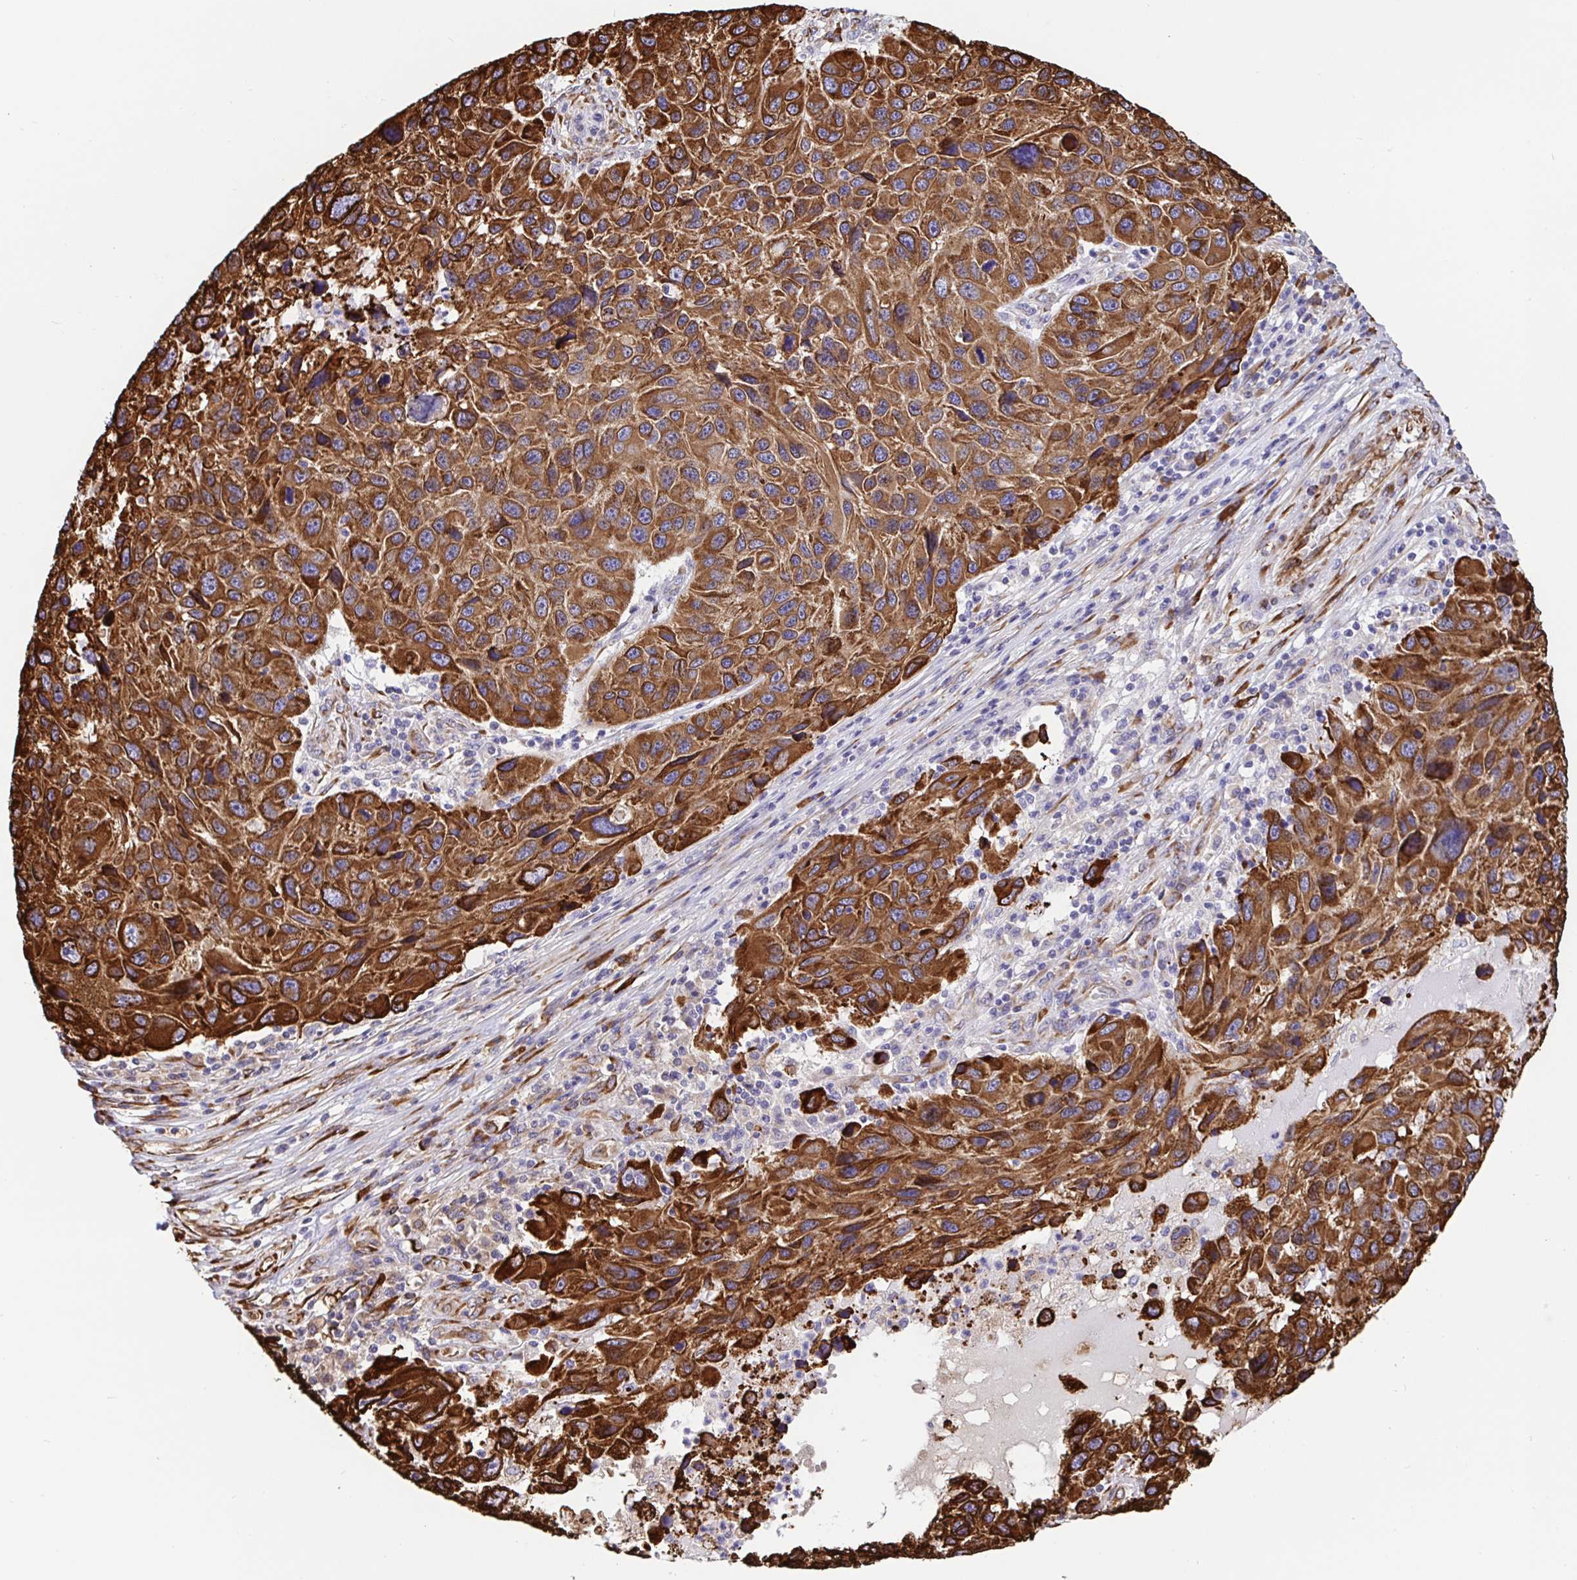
{"staining": {"intensity": "strong", "quantity": ">75%", "location": "cytoplasmic/membranous"}, "tissue": "melanoma", "cell_type": "Tumor cells", "image_type": "cancer", "snomed": [{"axis": "morphology", "description": "Malignant melanoma, NOS"}, {"axis": "topography", "description": "Skin"}], "caption": "The immunohistochemical stain labels strong cytoplasmic/membranous staining in tumor cells of melanoma tissue.", "gene": "MAOA", "patient": {"sex": "male", "age": 53}}